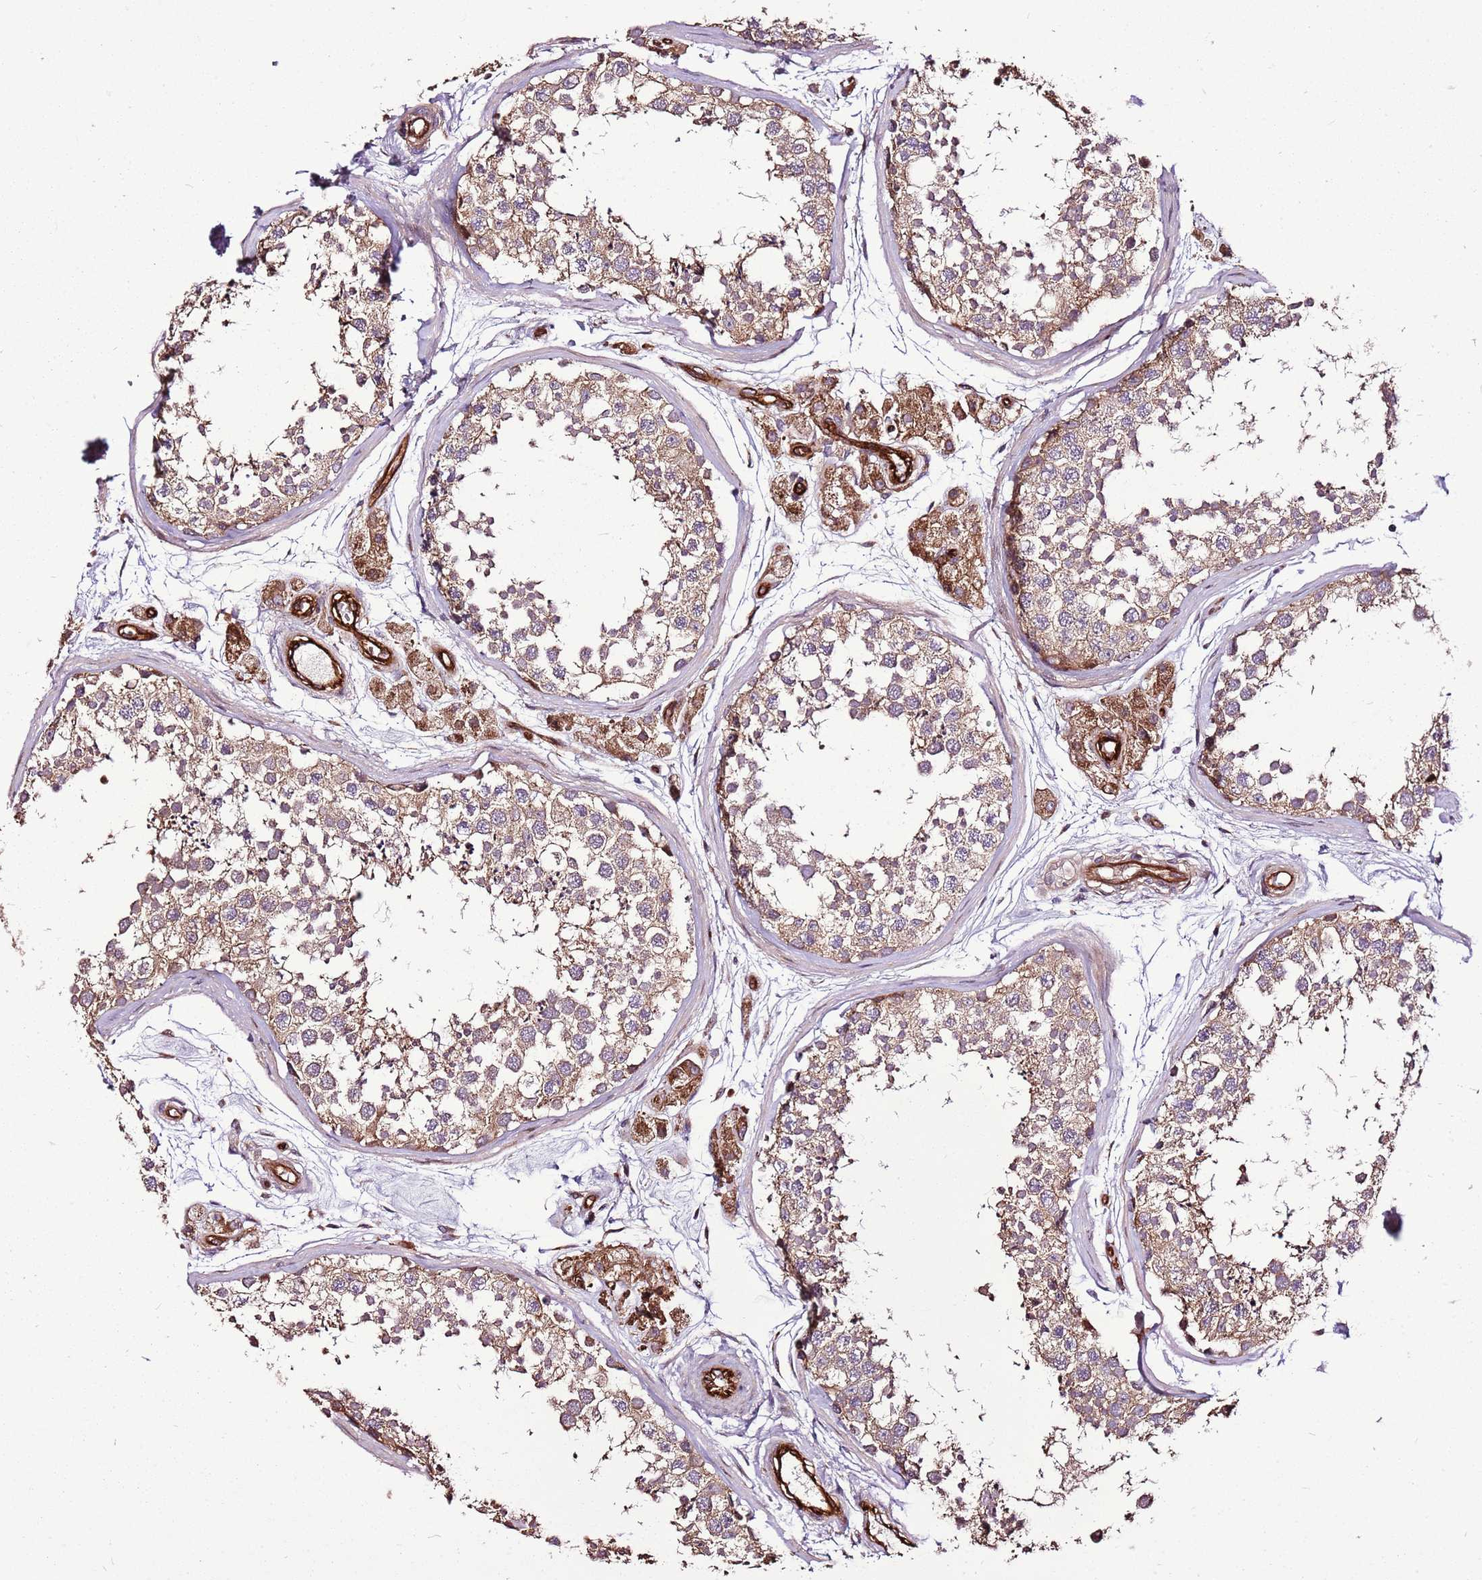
{"staining": {"intensity": "moderate", "quantity": ">75%", "location": "cytoplasmic/membranous"}, "tissue": "testis", "cell_type": "Cells in seminiferous ducts", "image_type": "normal", "snomed": [{"axis": "morphology", "description": "Normal tissue, NOS"}, {"axis": "topography", "description": "Testis"}], "caption": "High-magnification brightfield microscopy of benign testis stained with DAB (3,3'-diaminobenzidine) (brown) and counterstained with hematoxylin (blue). cells in seminiferous ducts exhibit moderate cytoplasmic/membranous expression is appreciated in about>75% of cells.", "gene": "ZNF827", "patient": {"sex": "male", "age": 56}}